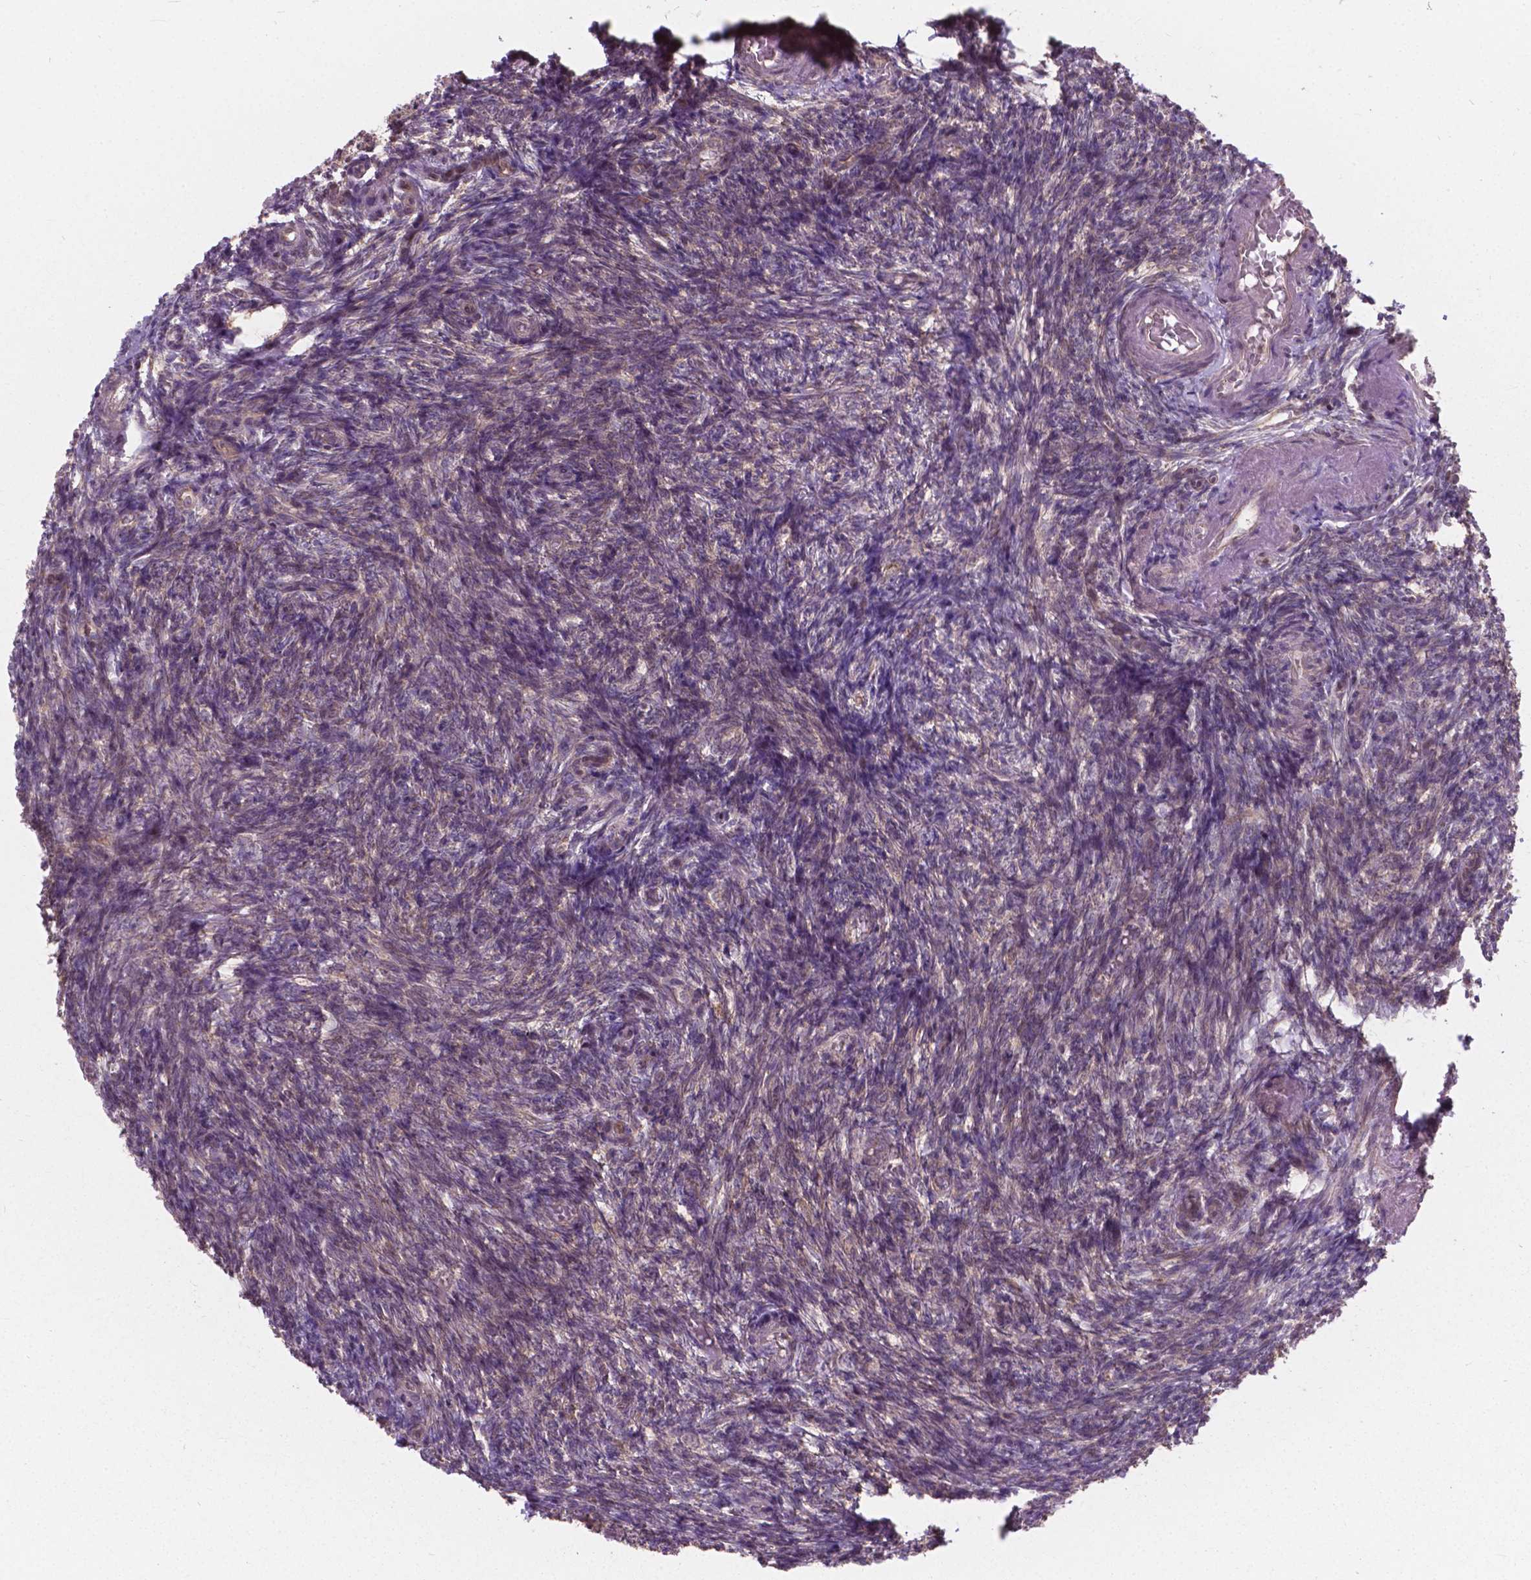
{"staining": {"intensity": "negative", "quantity": "none", "location": "none"}, "tissue": "ovary", "cell_type": "Ovarian stroma cells", "image_type": "normal", "snomed": [{"axis": "morphology", "description": "Normal tissue, NOS"}, {"axis": "topography", "description": "Ovary"}], "caption": "Immunohistochemical staining of normal human ovary demonstrates no significant positivity in ovarian stroma cells.", "gene": "MRPL33", "patient": {"sex": "female", "age": 39}}